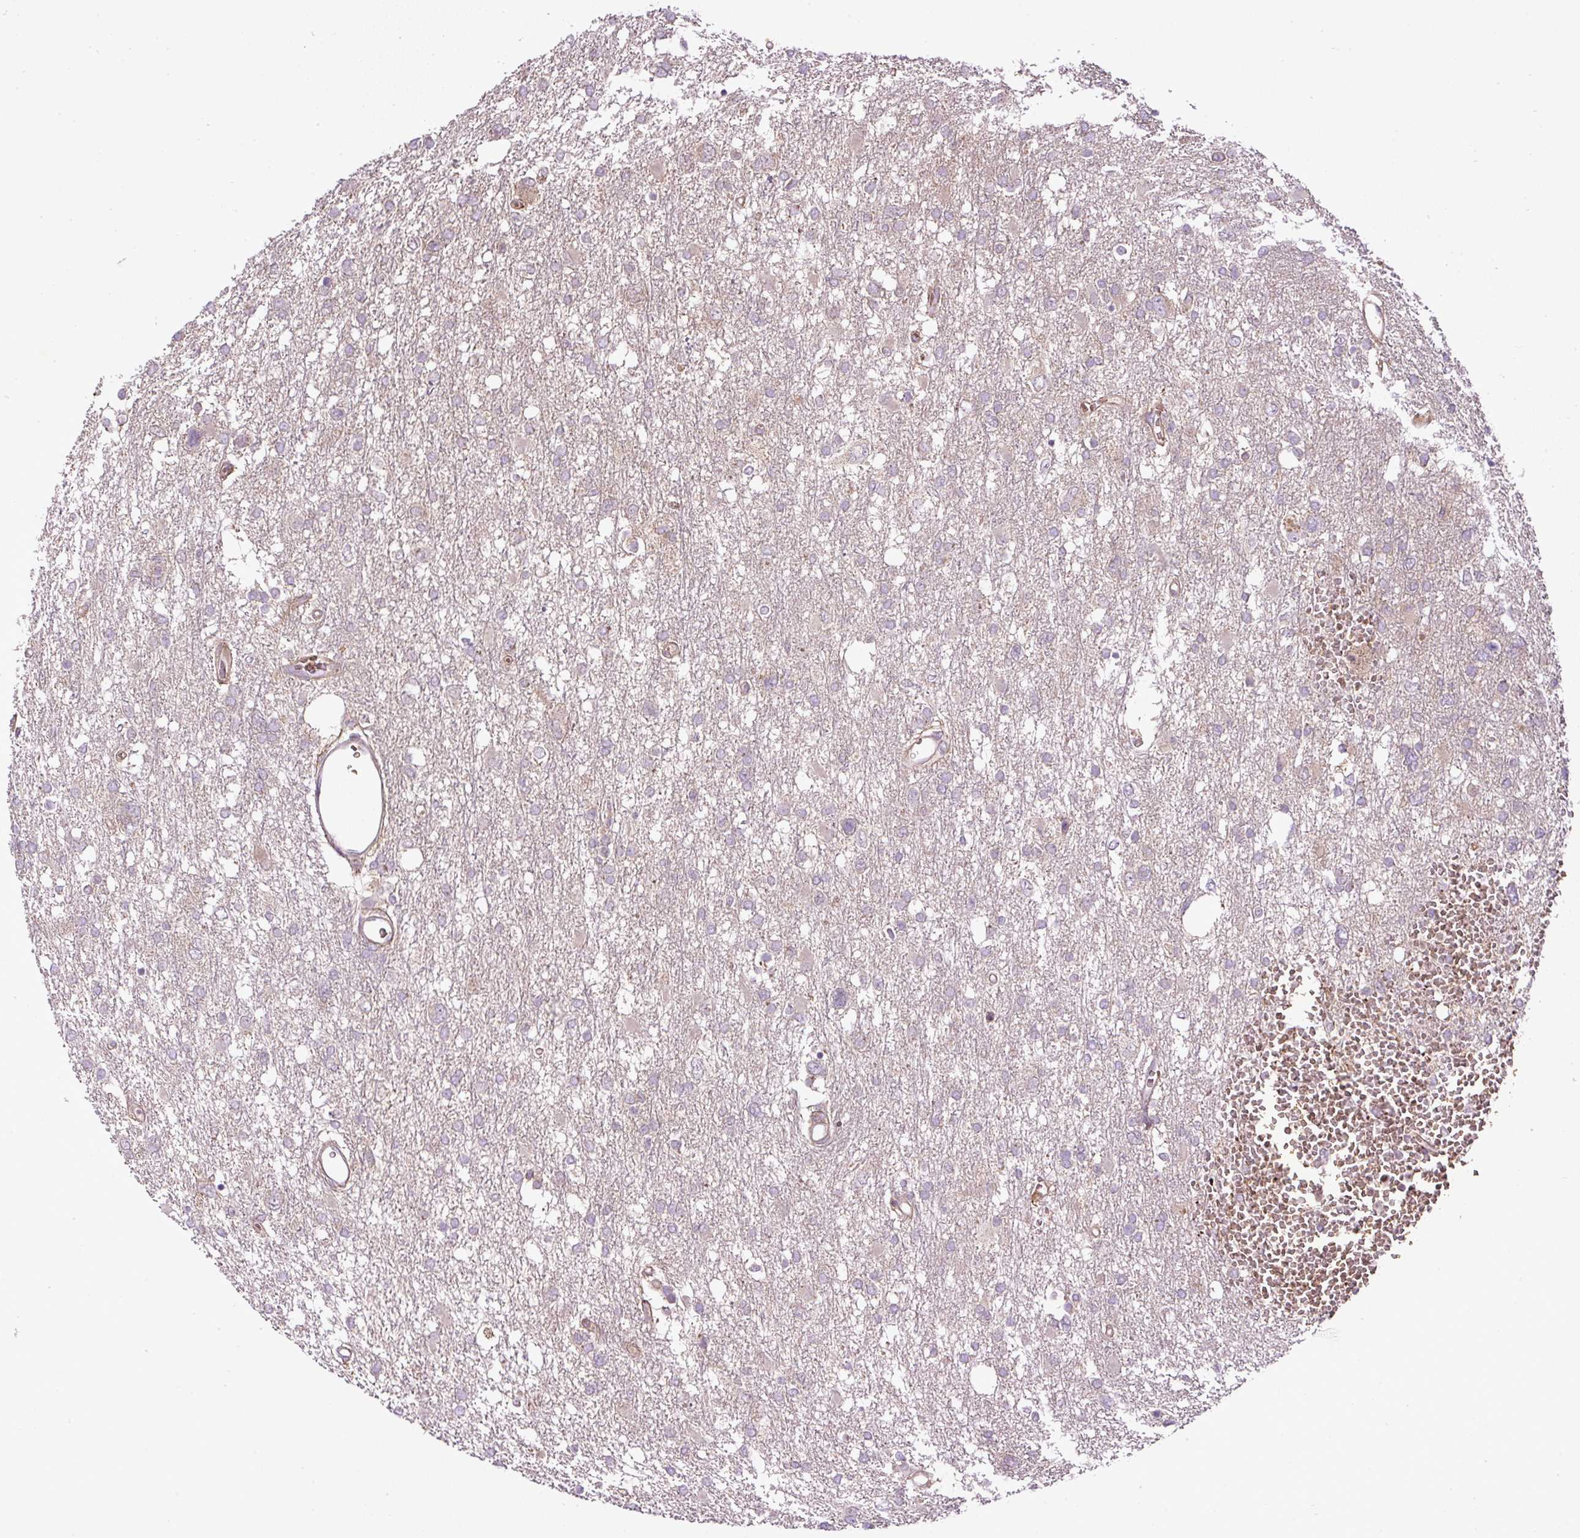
{"staining": {"intensity": "negative", "quantity": "none", "location": "none"}, "tissue": "glioma", "cell_type": "Tumor cells", "image_type": "cancer", "snomed": [{"axis": "morphology", "description": "Glioma, malignant, High grade"}, {"axis": "topography", "description": "Brain"}], "caption": "This is an immunohistochemistry histopathology image of malignant high-grade glioma. There is no expression in tumor cells.", "gene": "CXCL13", "patient": {"sex": "male", "age": 61}}